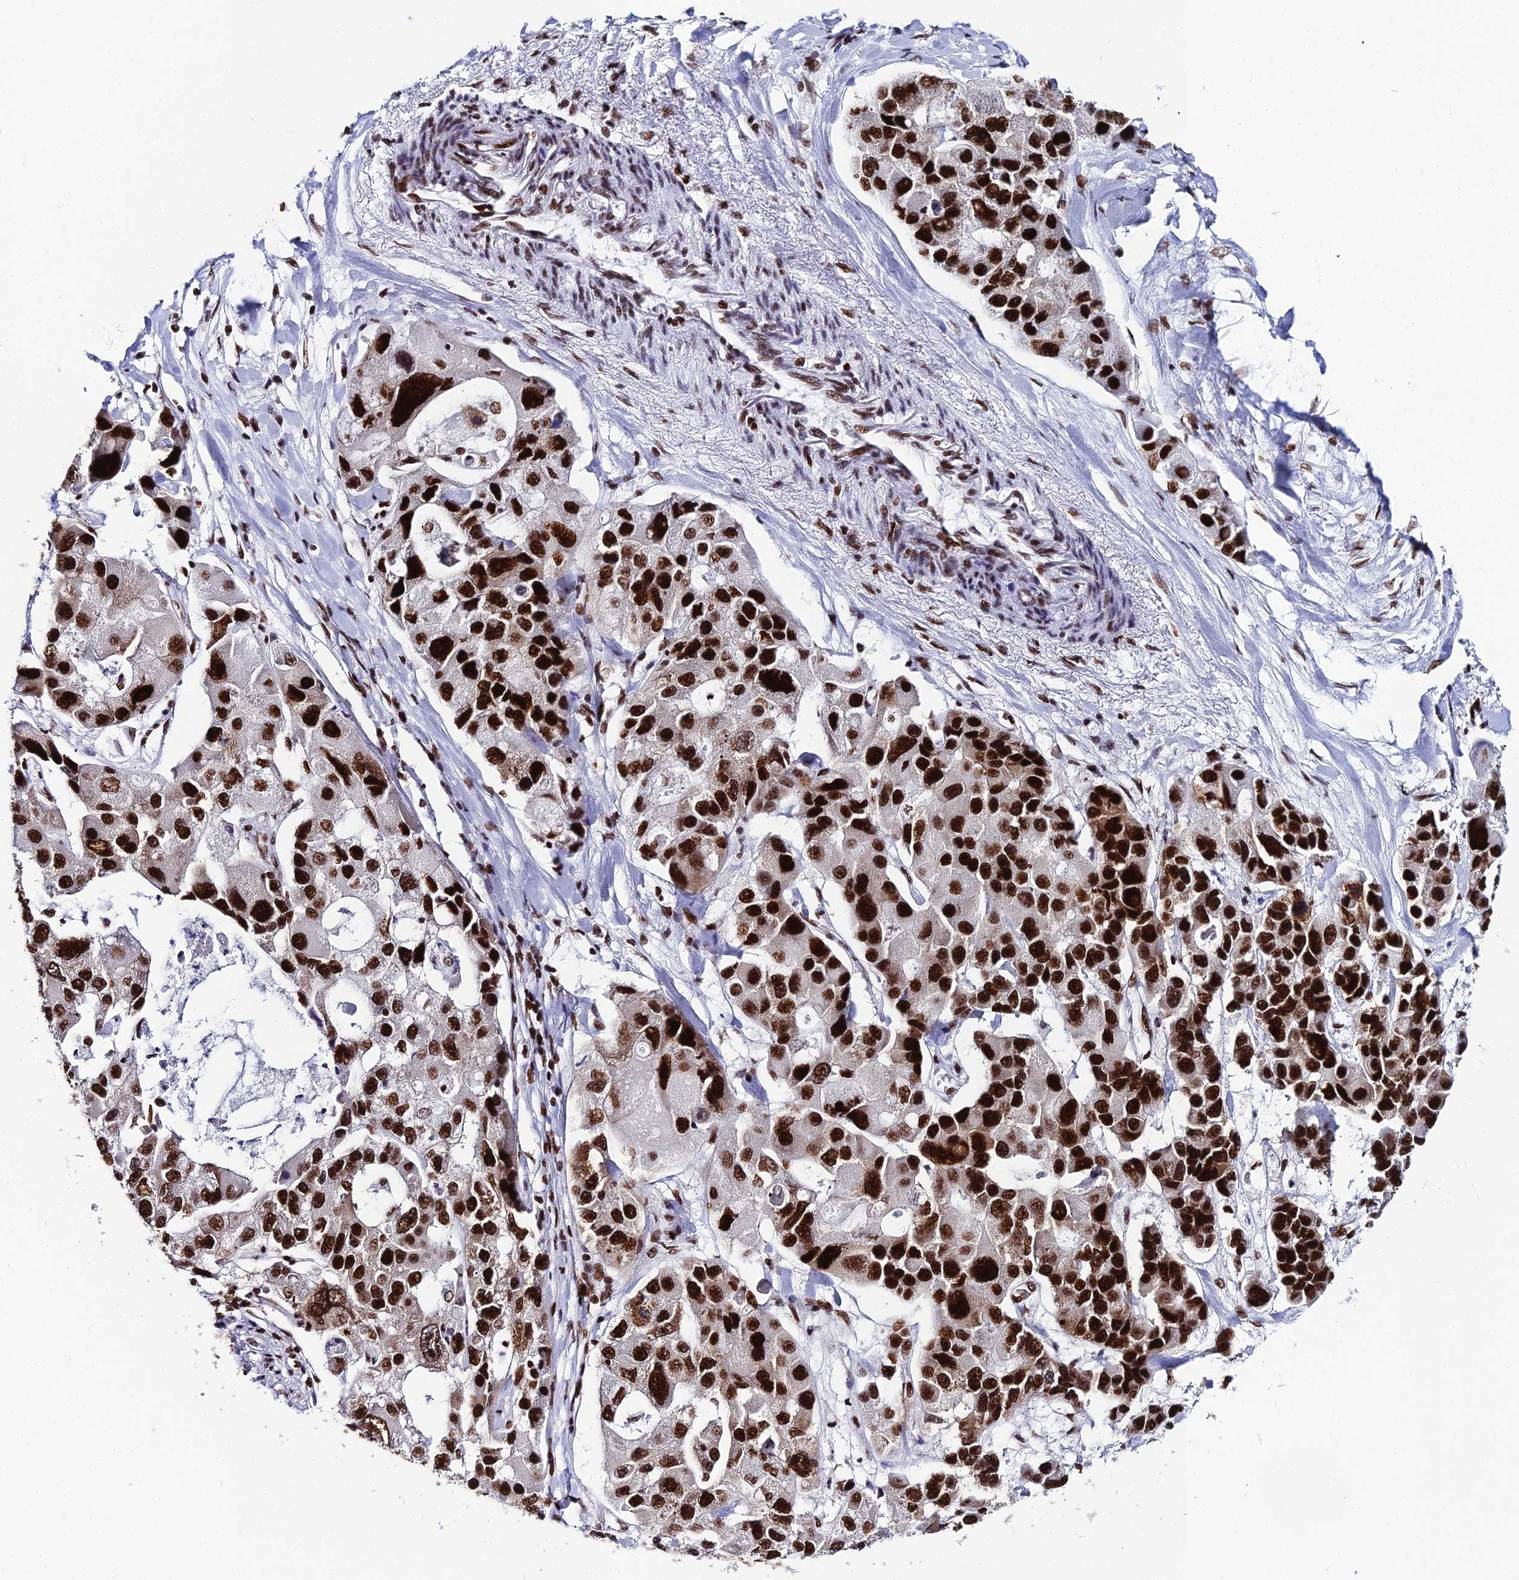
{"staining": {"intensity": "strong", "quantity": ">75%", "location": "nuclear"}, "tissue": "lung cancer", "cell_type": "Tumor cells", "image_type": "cancer", "snomed": [{"axis": "morphology", "description": "Adenocarcinoma, NOS"}, {"axis": "topography", "description": "Lung"}], "caption": "Immunohistochemistry histopathology image of adenocarcinoma (lung) stained for a protein (brown), which reveals high levels of strong nuclear positivity in approximately >75% of tumor cells.", "gene": "HNRNPH1", "patient": {"sex": "female", "age": 54}}